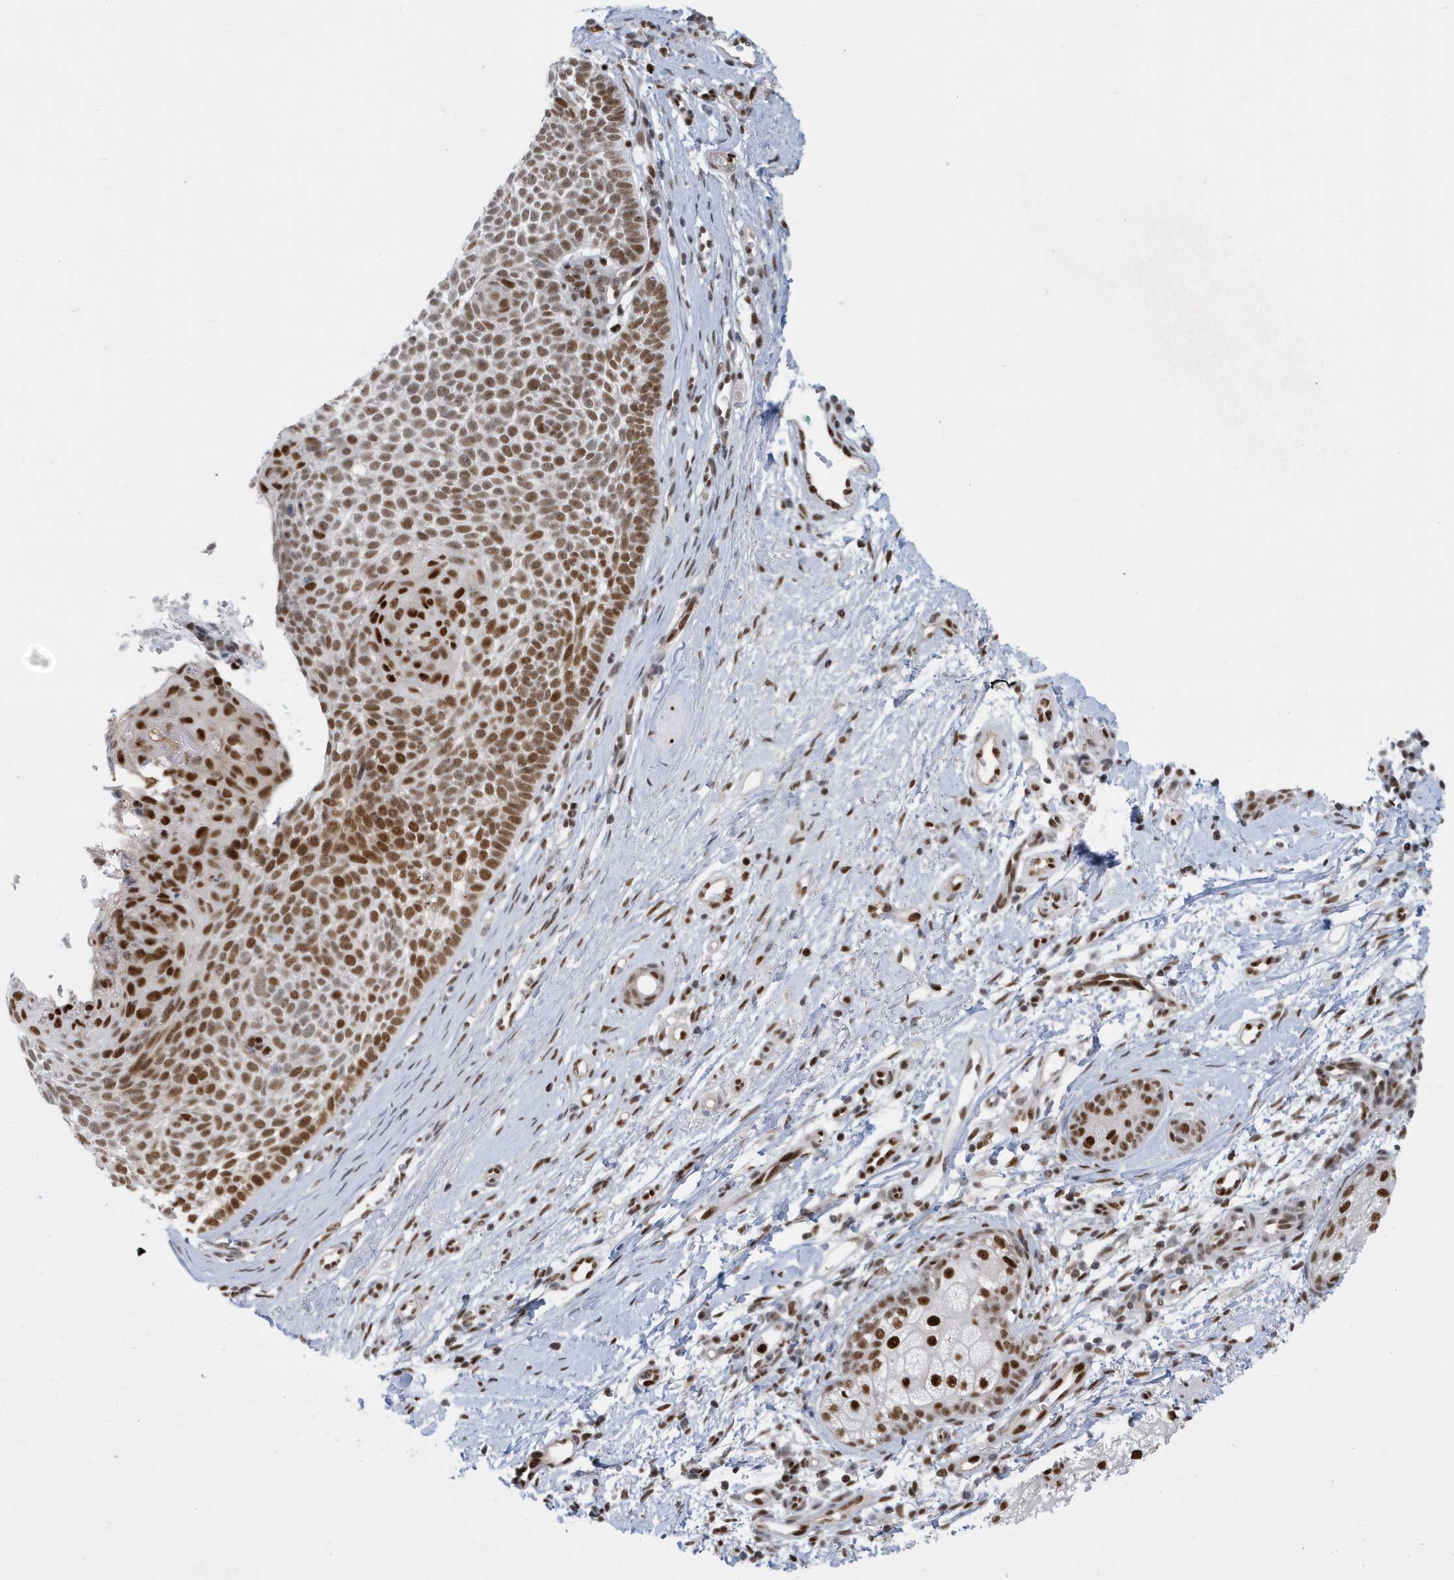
{"staining": {"intensity": "moderate", "quantity": "25%-75%", "location": "nuclear"}, "tissue": "skin cancer", "cell_type": "Tumor cells", "image_type": "cancer", "snomed": [{"axis": "morphology", "description": "Basal cell carcinoma"}, {"axis": "topography", "description": "Skin"}], "caption": "The image shows a brown stain indicating the presence of a protein in the nuclear of tumor cells in skin cancer (basal cell carcinoma). The staining is performed using DAB brown chromogen to label protein expression. The nuclei are counter-stained blue using hematoxylin.", "gene": "PCYT1A", "patient": {"sex": "female", "age": 81}}